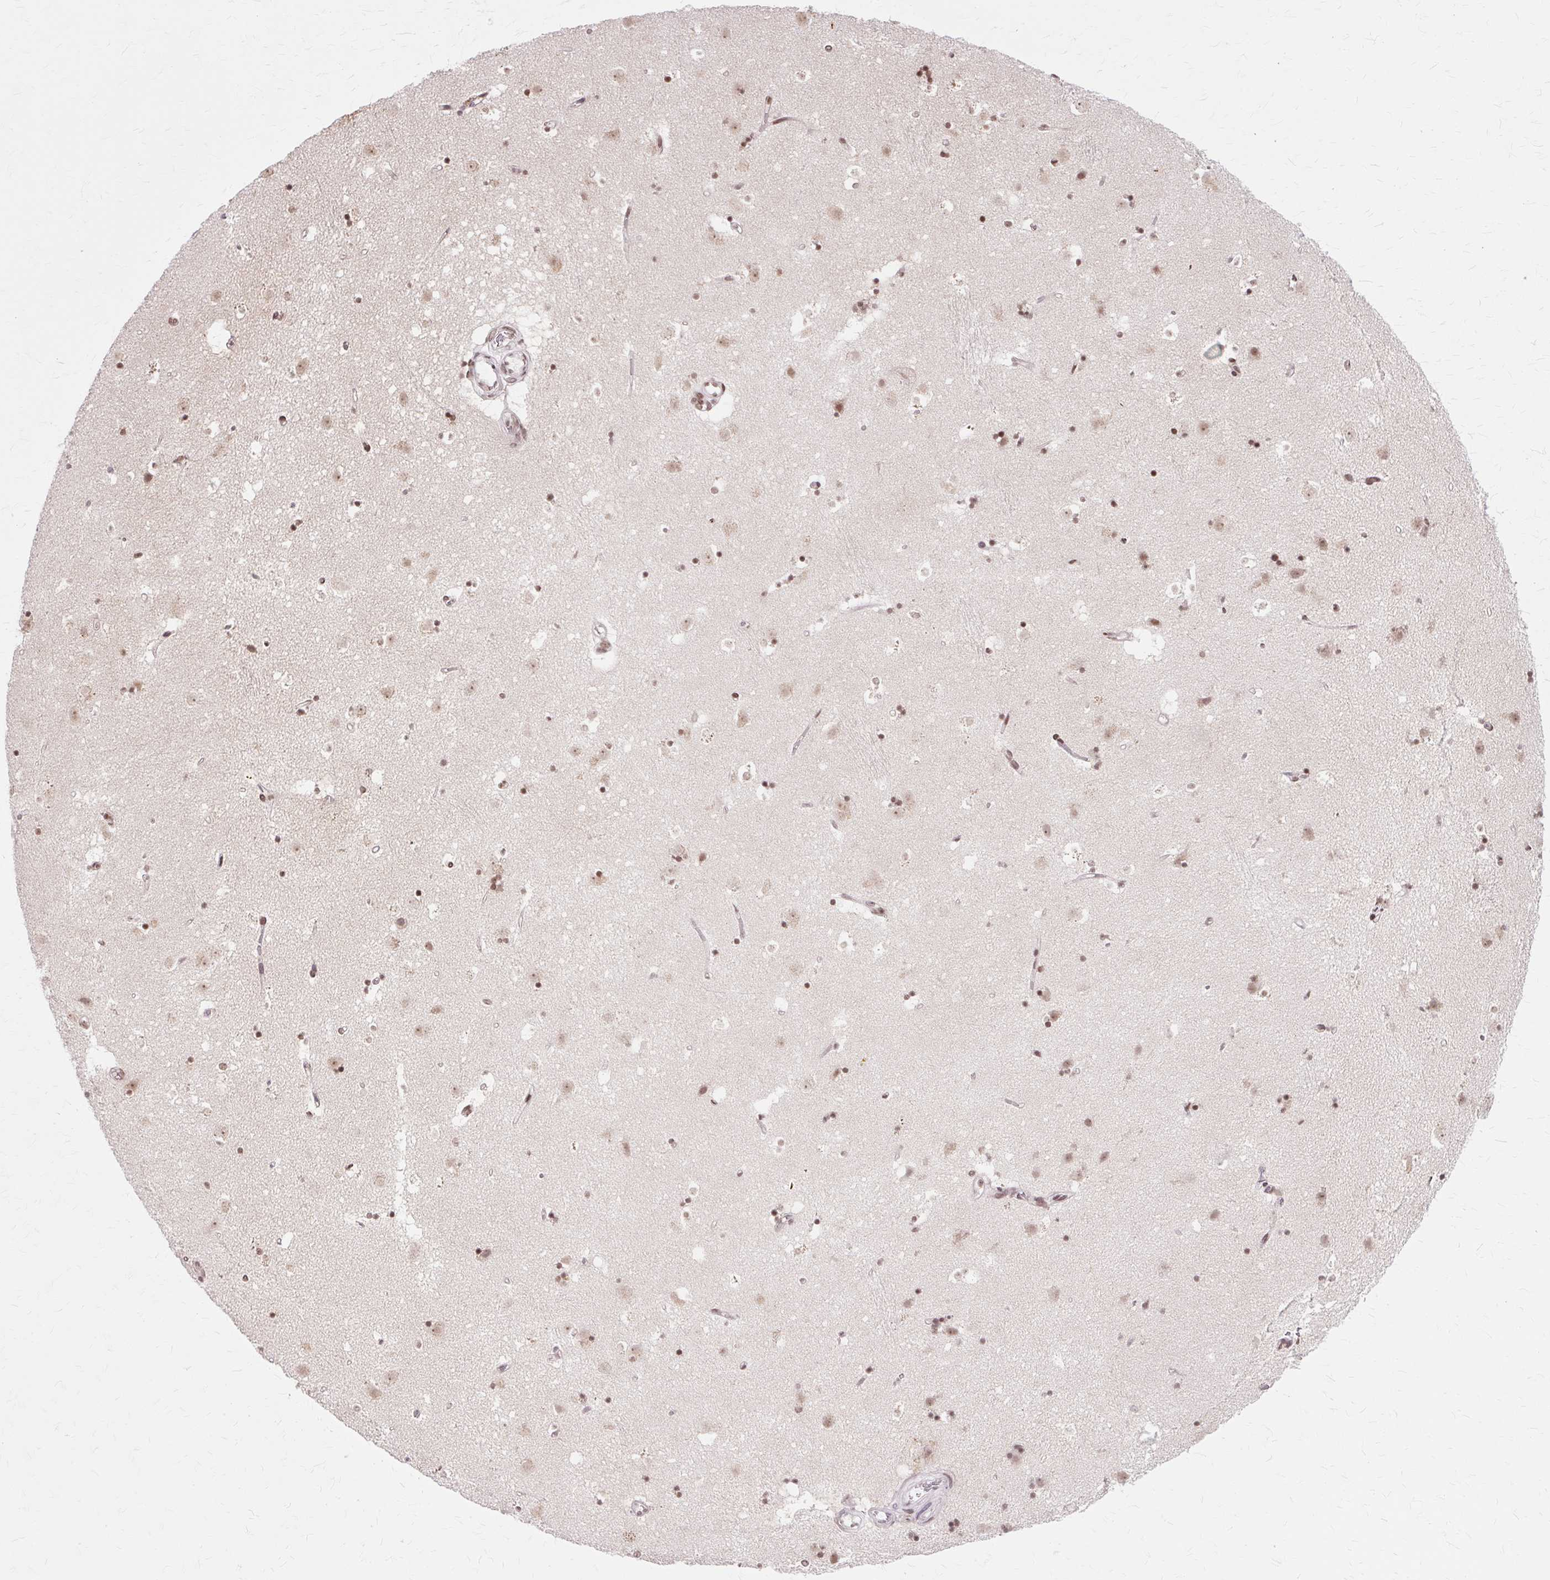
{"staining": {"intensity": "moderate", "quantity": "25%-75%", "location": "nuclear"}, "tissue": "caudate", "cell_type": "Glial cells", "image_type": "normal", "snomed": [{"axis": "morphology", "description": "Normal tissue, NOS"}, {"axis": "topography", "description": "Lateral ventricle wall"}], "caption": "IHC of benign human caudate reveals medium levels of moderate nuclear positivity in about 25%-75% of glial cells.", "gene": "ZNF35", "patient": {"sex": "male", "age": 58}}